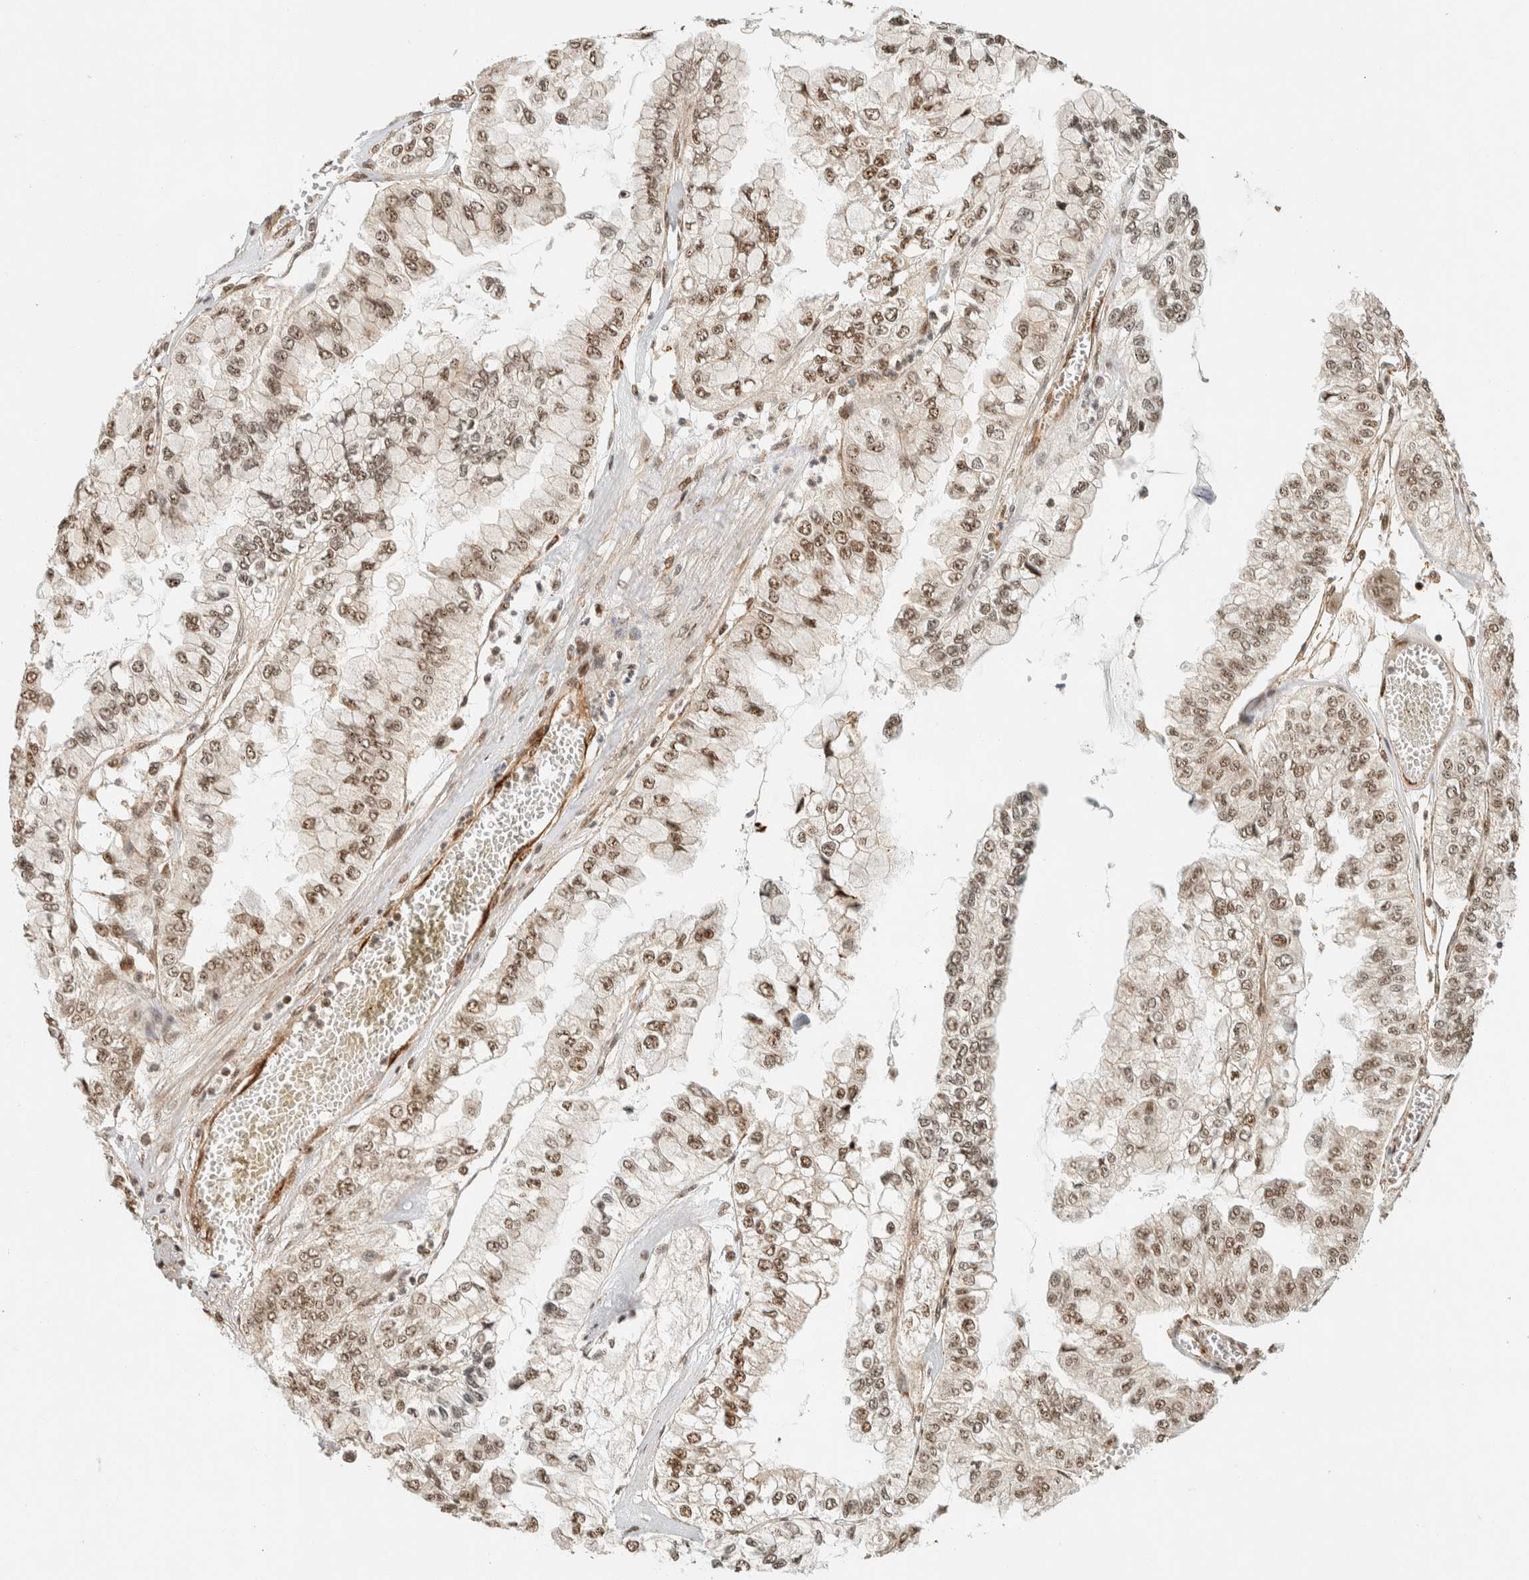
{"staining": {"intensity": "moderate", "quantity": ">75%", "location": "nuclear"}, "tissue": "liver cancer", "cell_type": "Tumor cells", "image_type": "cancer", "snomed": [{"axis": "morphology", "description": "Cholangiocarcinoma"}, {"axis": "topography", "description": "Liver"}], "caption": "Moderate nuclear expression for a protein is seen in approximately >75% of tumor cells of liver cancer (cholangiocarcinoma) using immunohistochemistry (IHC).", "gene": "SIK1", "patient": {"sex": "female", "age": 79}}